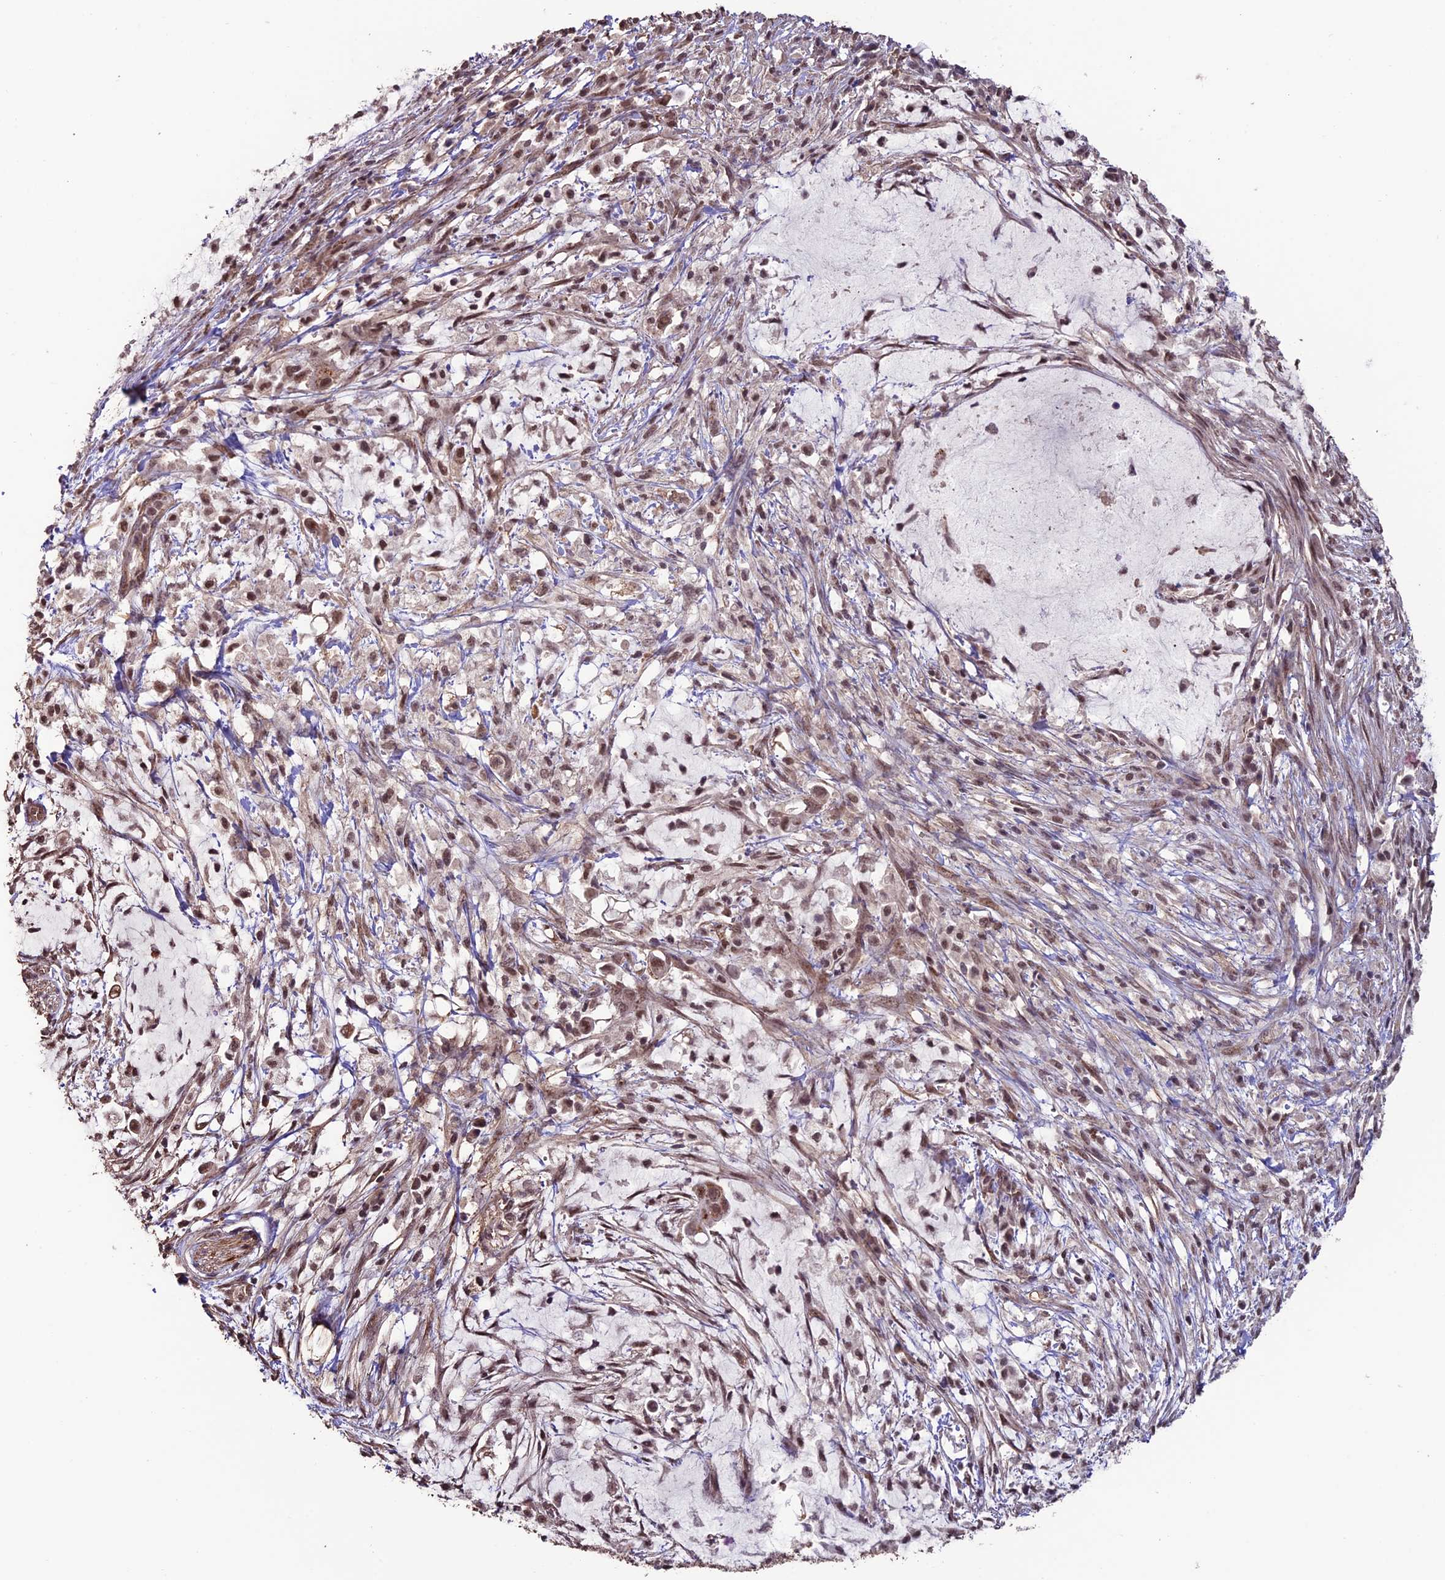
{"staining": {"intensity": "weak", "quantity": ">75%", "location": "nuclear"}, "tissue": "pancreatic cancer", "cell_type": "Tumor cells", "image_type": "cancer", "snomed": [{"axis": "morphology", "description": "Adenocarcinoma, NOS"}, {"axis": "topography", "description": "Pancreas"}], "caption": "A brown stain highlights weak nuclear expression of a protein in pancreatic cancer (adenocarcinoma) tumor cells. The staining is performed using DAB (3,3'-diaminobenzidine) brown chromogen to label protein expression. The nuclei are counter-stained blue using hematoxylin.", "gene": "CABIN1", "patient": {"sex": "male", "age": 48}}